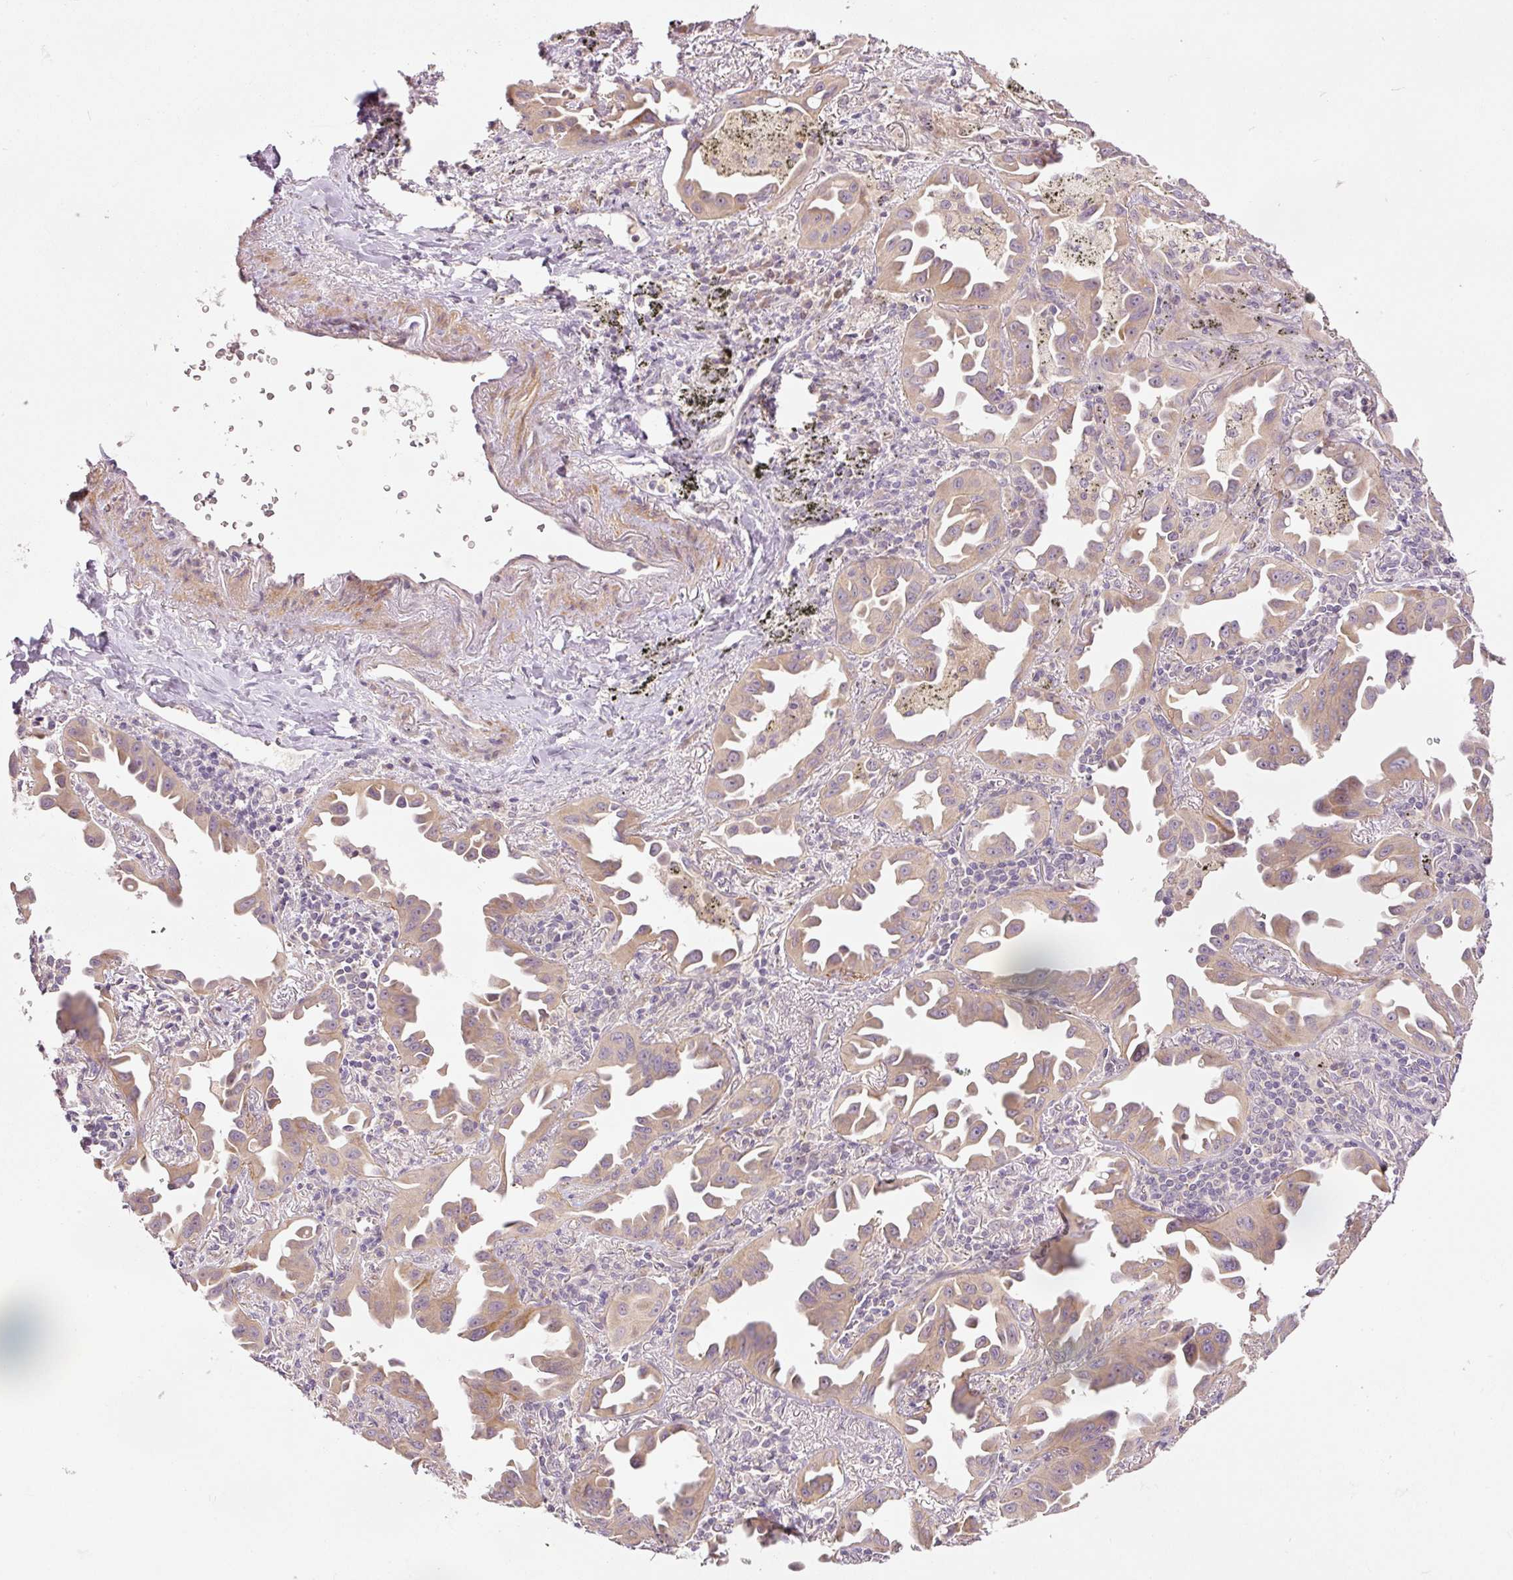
{"staining": {"intensity": "moderate", "quantity": ">75%", "location": "cytoplasmic/membranous"}, "tissue": "lung cancer", "cell_type": "Tumor cells", "image_type": "cancer", "snomed": [{"axis": "morphology", "description": "Adenocarcinoma, NOS"}, {"axis": "topography", "description": "Lung"}], "caption": "The micrograph displays staining of lung cancer, revealing moderate cytoplasmic/membranous protein positivity (brown color) within tumor cells.", "gene": "SLC29A3", "patient": {"sex": "male", "age": 68}}